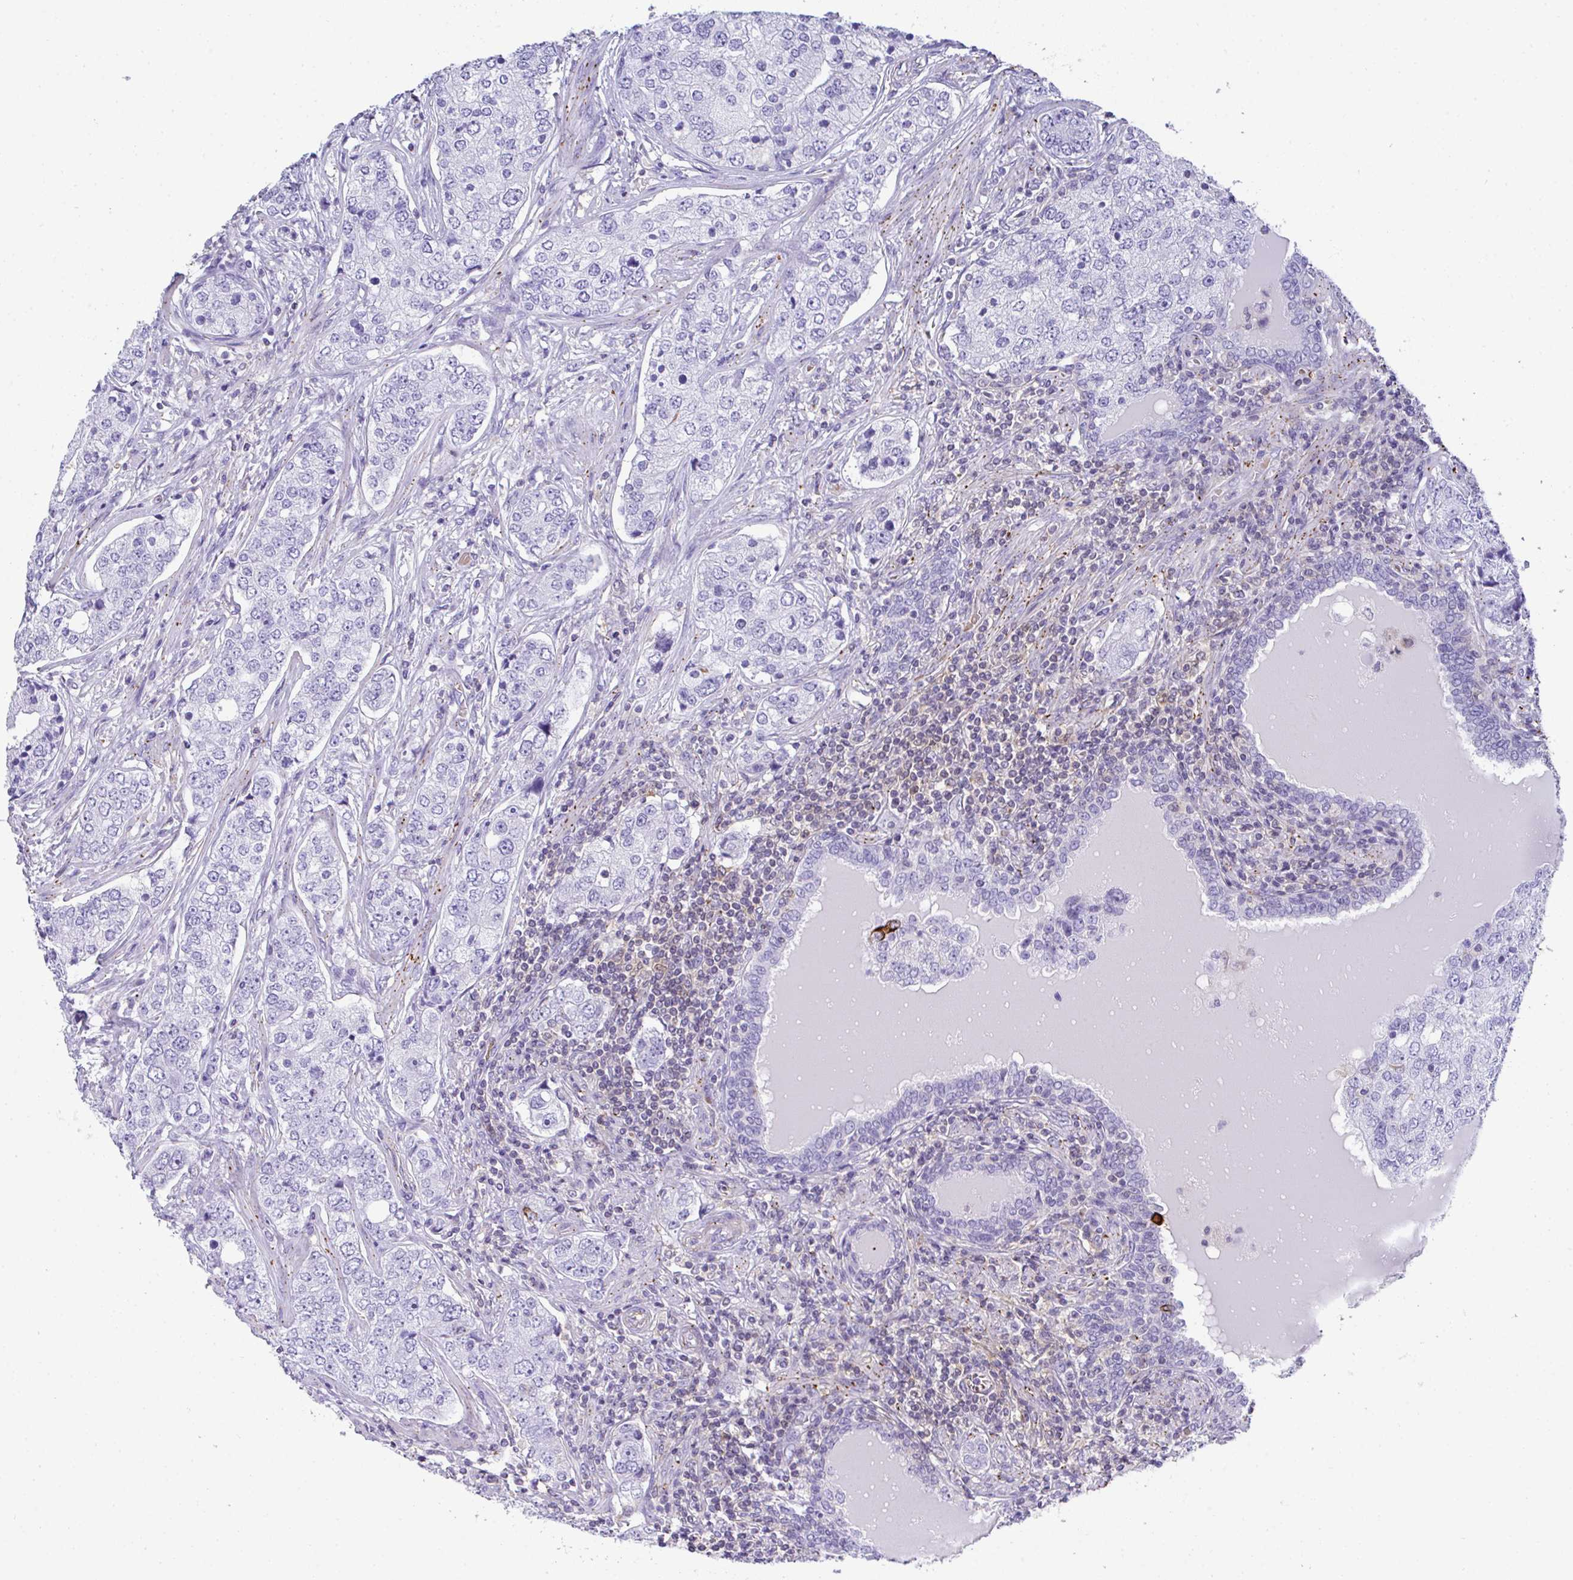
{"staining": {"intensity": "negative", "quantity": "none", "location": "none"}, "tissue": "prostate cancer", "cell_type": "Tumor cells", "image_type": "cancer", "snomed": [{"axis": "morphology", "description": "Adenocarcinoma, High grade"}, {"axis": "topography", "description": "Prostate"}], "caption": "Photomicrograph shows no protein staining in tumor cells of prostate high-grade adenocarcinoma tissue.", "gene": "TNFAIP8", "patient": {"sex": "male", "age": 60}}